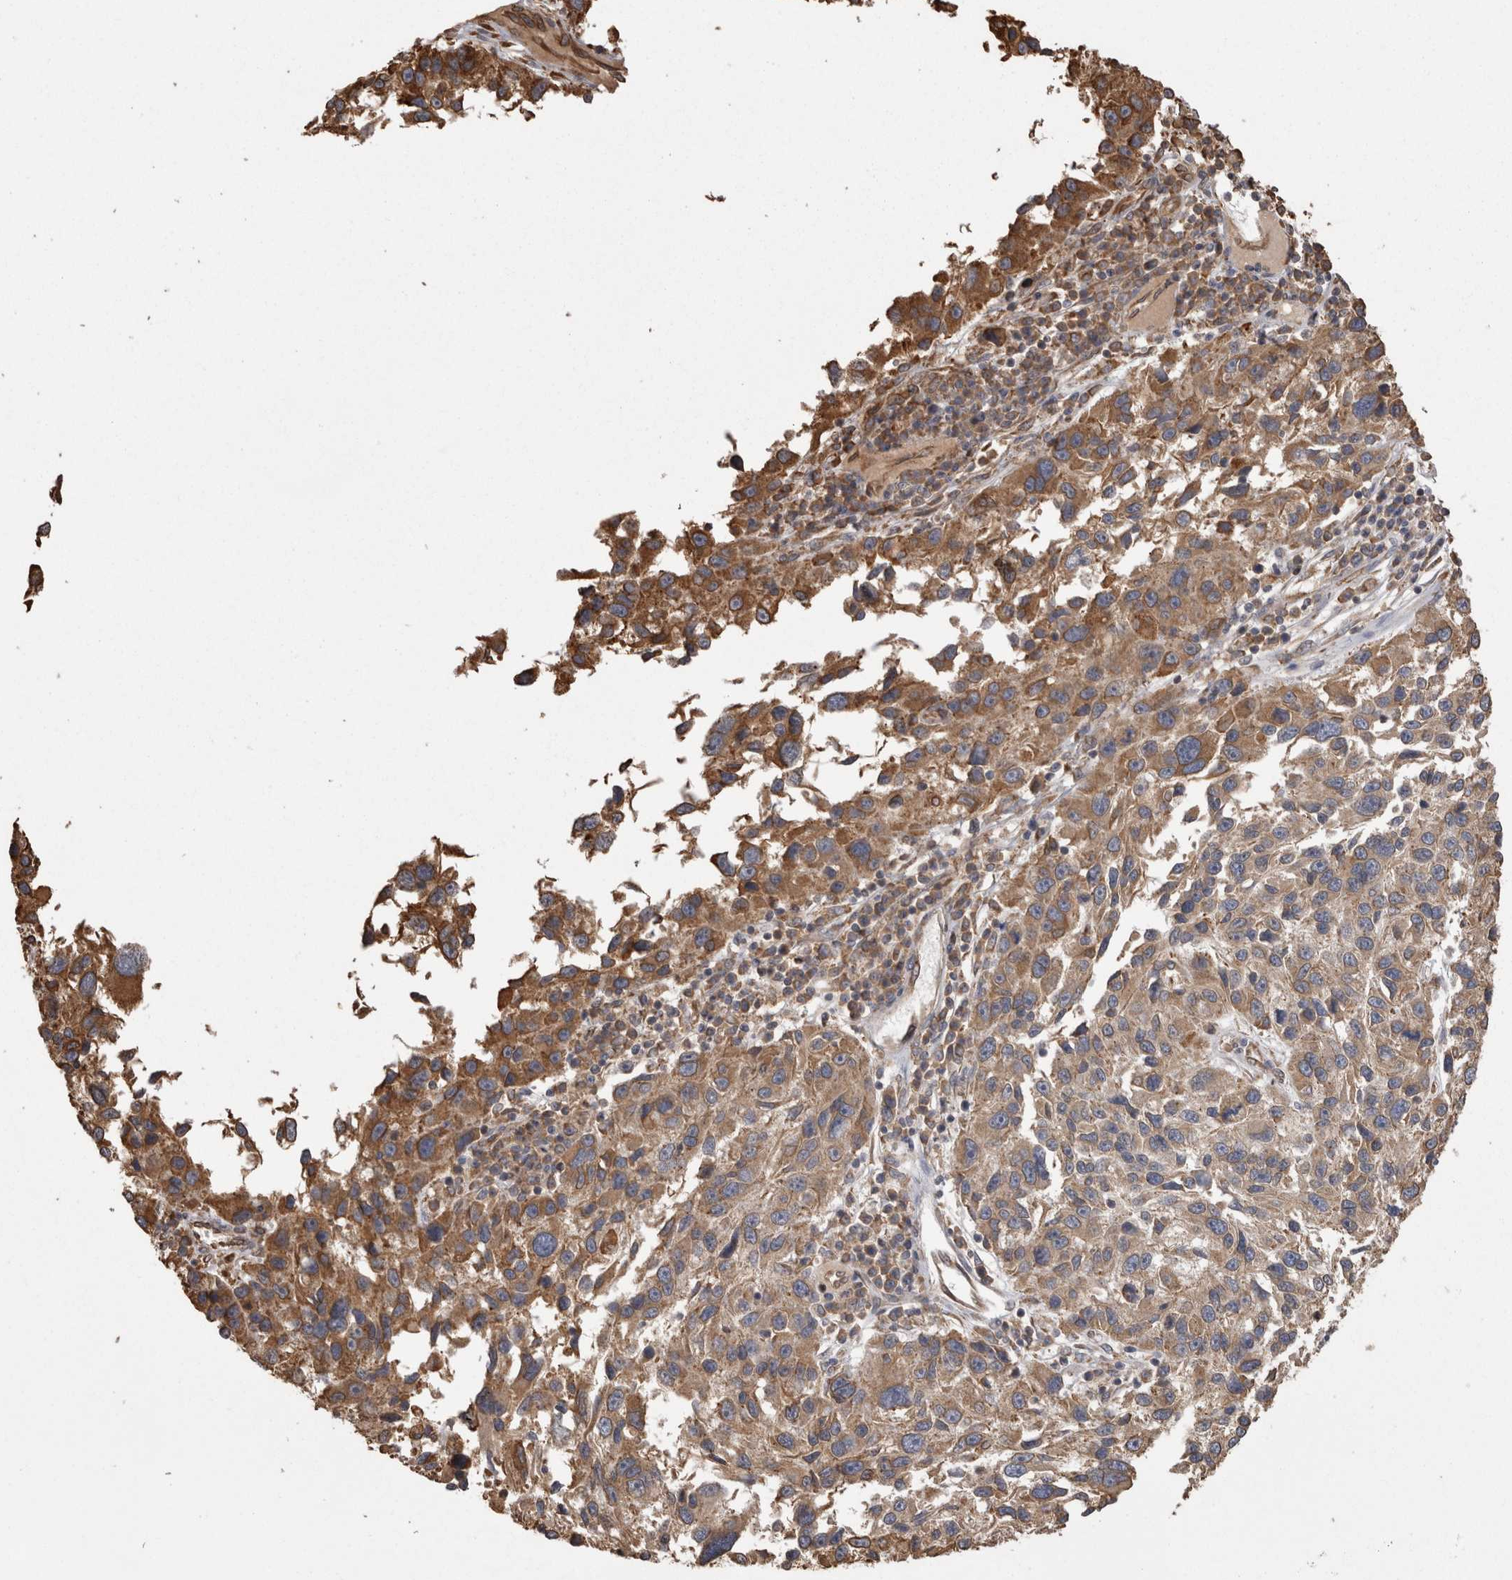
{"staining": {"intensity": "moderate", "quantity": ">75%", "location": "cytoplasmic/membranous"}, "tissue": "melanoma", "cell_type": "Tumor cells", "image_type": "cancer", "snomed": [{"axis": "morphology", "description": "Malignant melanoma, NOS"}, {"axis": "topography", "description": "Skin"}], "caption": "High-magnification brightfield microscopy of malignant melanoma stained with DAB (3,3'-diaminobenzidine) (brown) and counterstained with hematoxylin (blue). tumor cells exhibit moderate cytoplasmic/membranous staining is identified in approximately>75% of cells. The protein of interest is shown in brown color, while the nuclei are stained blue.", "gene": "PON2", "patient": {"sex": "male", "age": 53}}